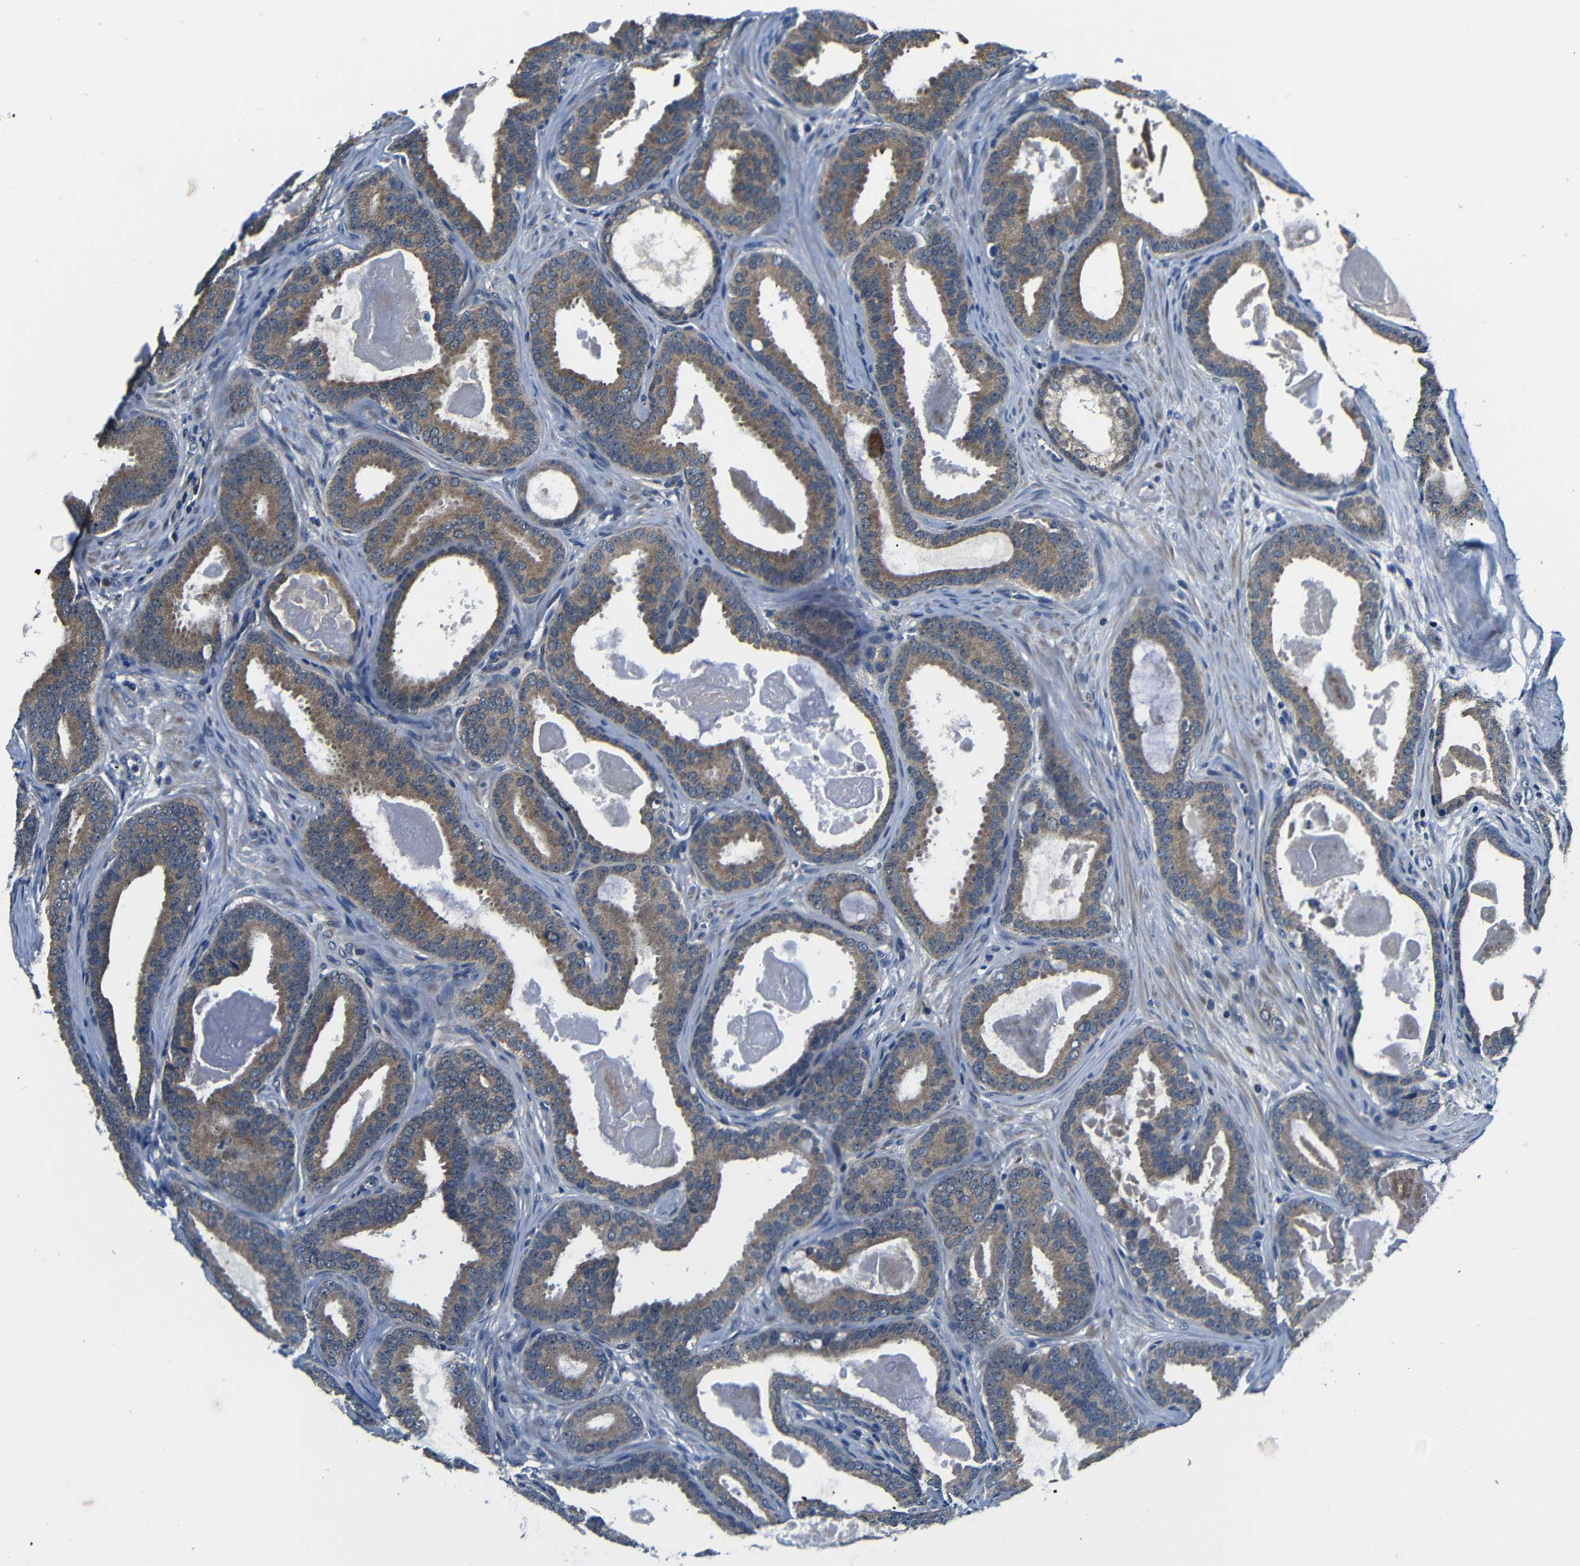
{"staining": {"intensity": "moderate", "quantity": ">75%", "location": "cytoplasmic/membranous"}, "tissue": "prostate cancer", "cell_type": "Tumor cells", "image_type": "cancer", "snomed": [{"axis": "morphology", "description": "Adenocarcinoma, High grade"}, {"axis": "topography", "description": "Prostate"}], "caption": "Tumor cells reveal medium levels of moderate cytoplasmic/membranous staining in about >75% of cells in human high-grade adenocarcinoma (prostate).", "gene": "FKBP14", "patient": {"sex": "male", "age": 60}}